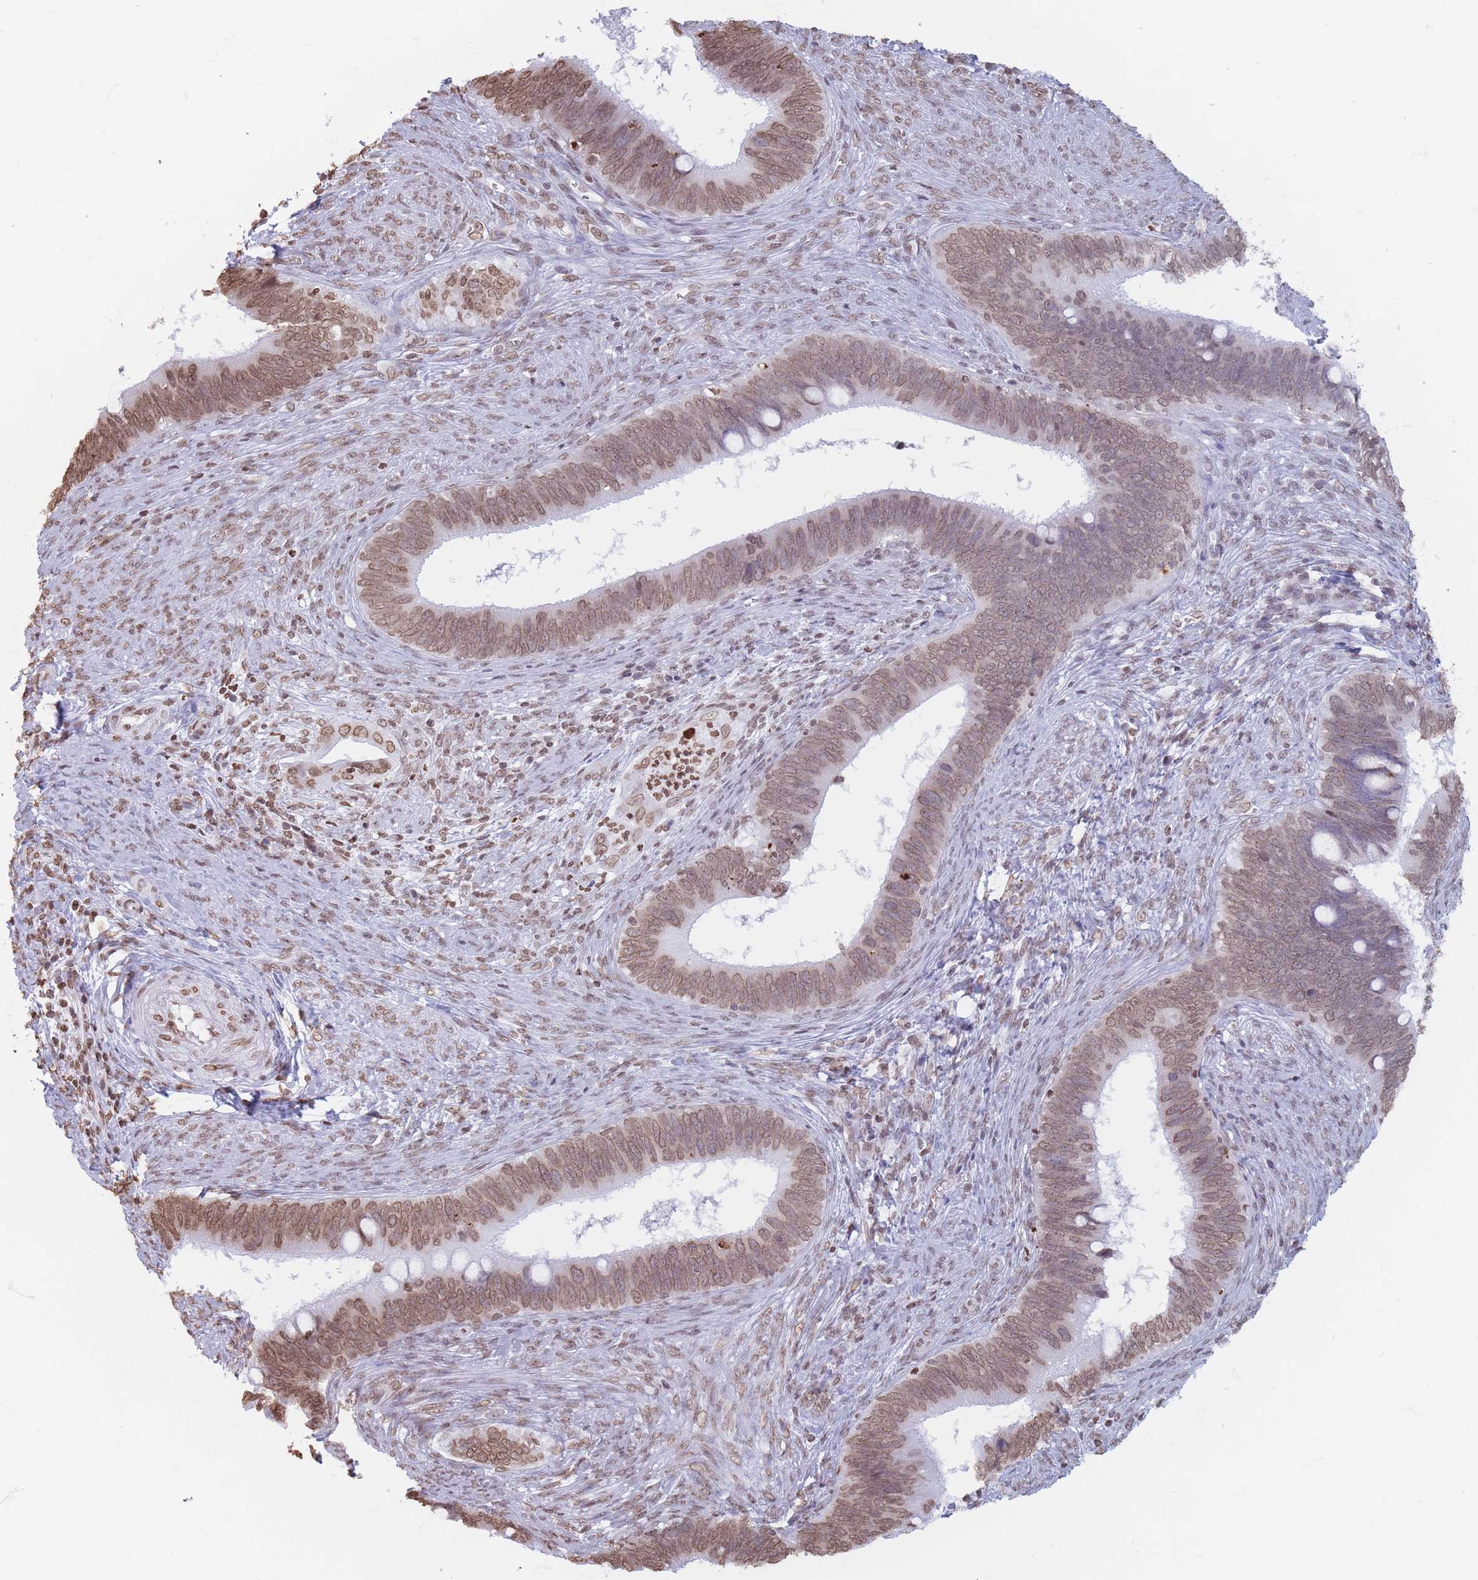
{"staining": {"intensity": "moderate", "quantity": ">75%", "location": "nuclear"}, "tissue": "cervical cancer", "cell_type": "Tumor cells", "image_type": "cancer", "snomed": [{"axis": "morphology", "description": "Adenocarcinoma, NOS"}, {"axis": "topography", "description": "Cervix"}], "caption": "Human cervical adenocarcinoma stained with a protein marker shows moderate staining in tumor cells.", "gene": "RYK", "patient": {"sex": "female", "age": 42}}